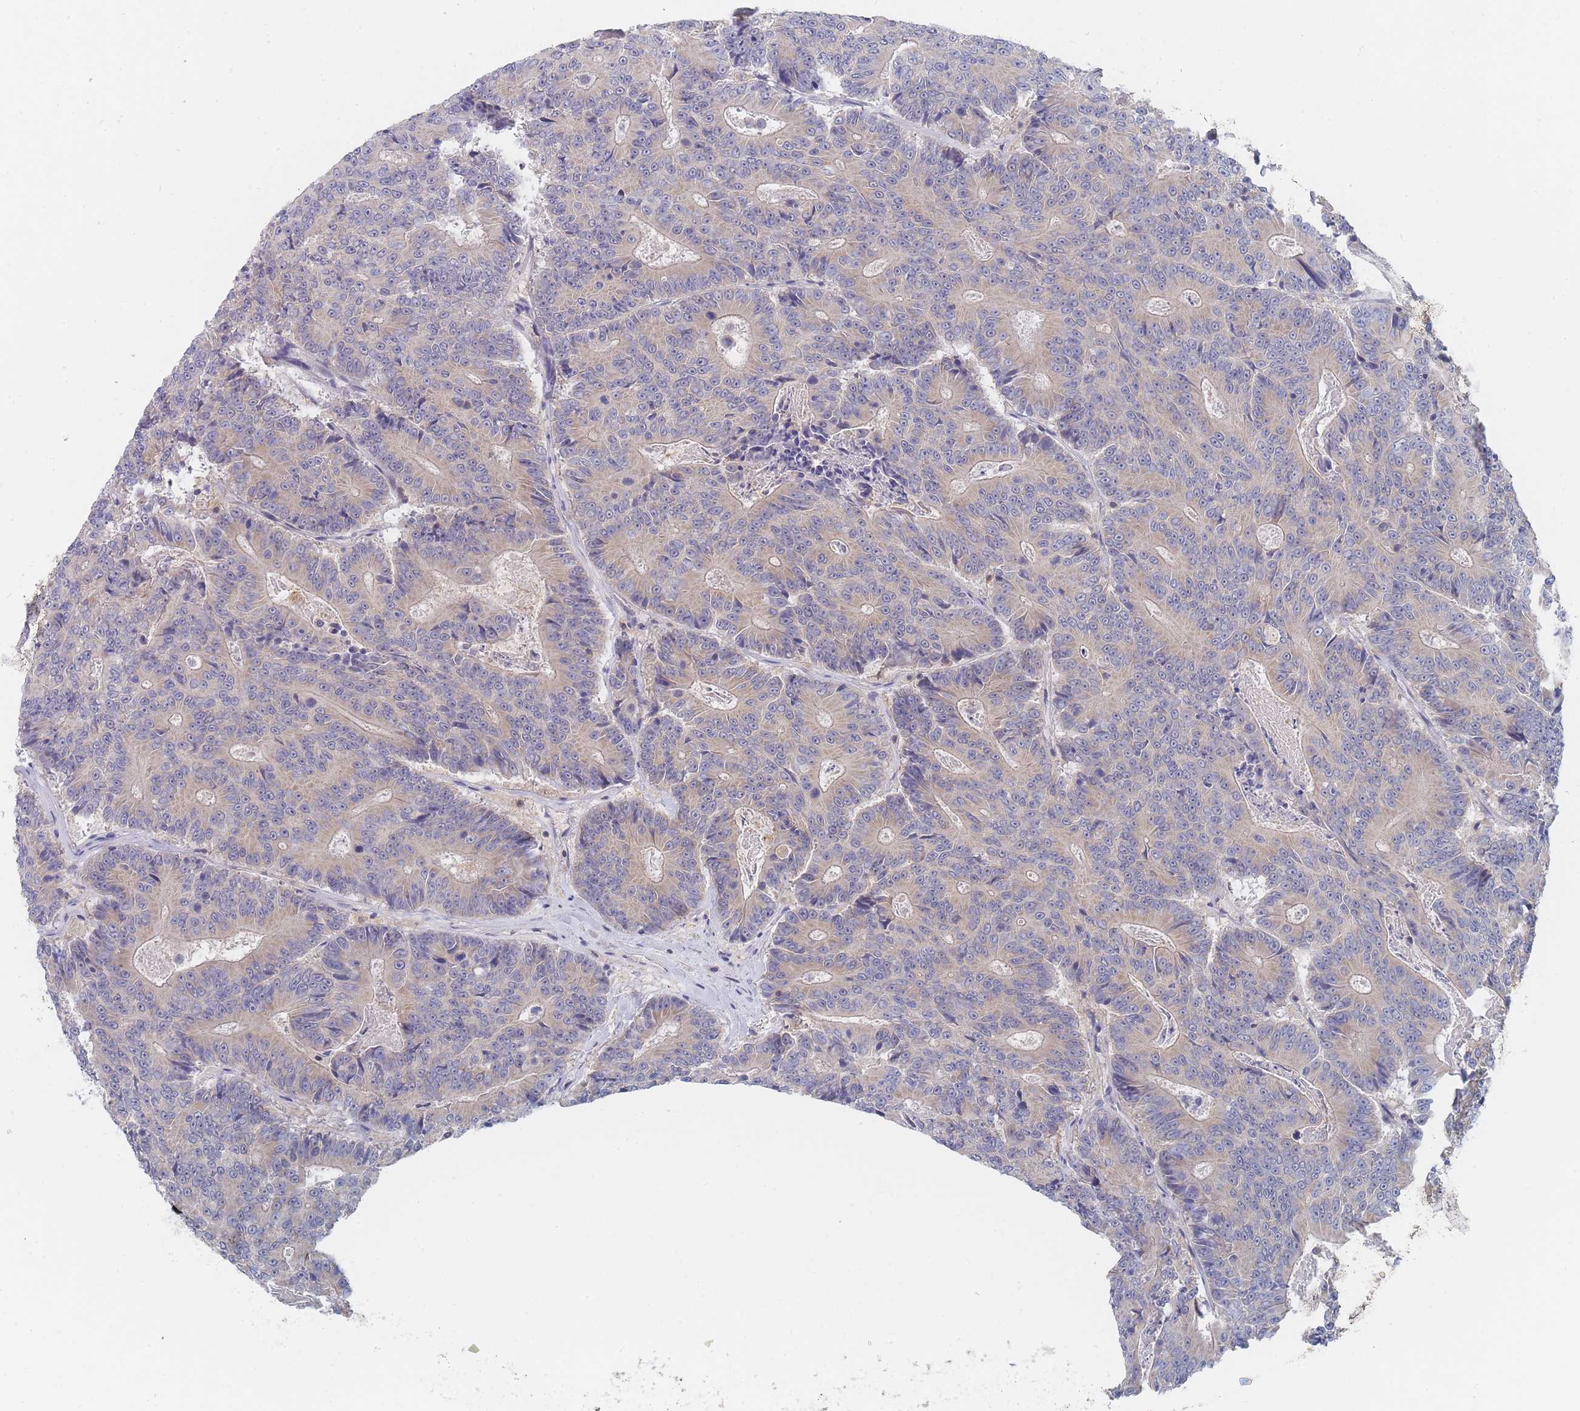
{"staining": {"intensity": "weak", "quantity": "25%-75%", "location": "cytoplasmic/membranous"}, "tissue": "colorectal cancer", "cell_type": "Tumor cells", "image_type": "cancer", "snomed": [{"axis": "morphology", "description": "Adenocarcinoma, NOS"}, {"axis": "topography", "description": "Colon"}], "caption": "Immunohistochemical staining of adenocarcinoma (colorectal) demonstrates low levels of weak cytoplasmic/membranous expression in about 25%-75% of tumor cells.", "gene": "PPP6C", "patient": {"sex": "male", "age": 83}}